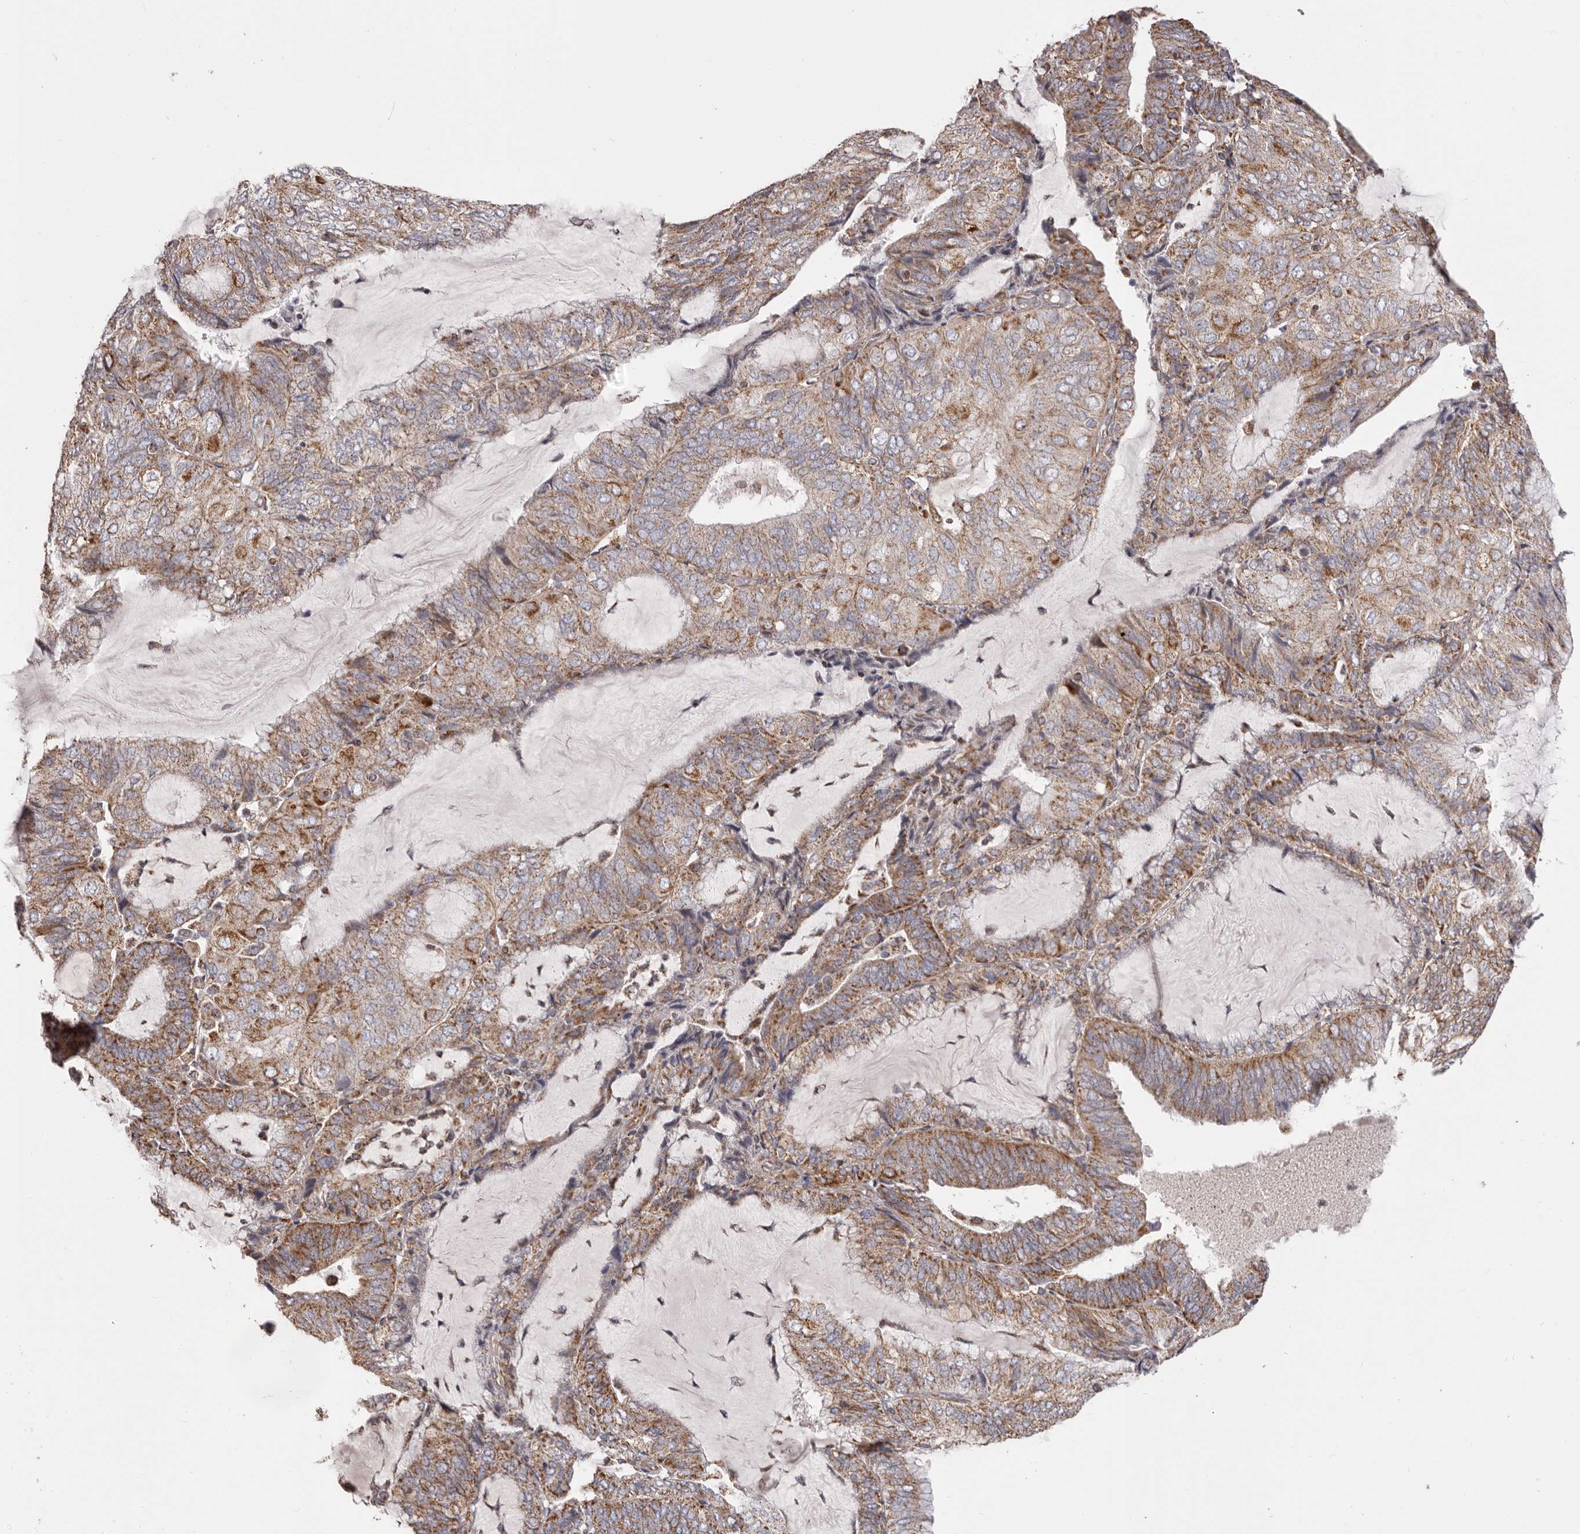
{"staining": {"intensity": "moderate", "quantity": ">75%", "location": "cytoplasmic/membranous"}, "tissue": "endometrial cancer", "cell_type": "Tumor cells", "image_type": "cancer", "snomed": [{"axis": "morphology", "description": "Adenocarcinoma, NOS"}, {"axis": "topography", "description": "Endometrium"}], "caption": "The immunohistochemical stain shows moderate cytoplasmic/membranous staining in tumor cells of endometrial cancer tissue.", "gene": "CHRM2", "patient": {"sex": "female", "age": 81}}